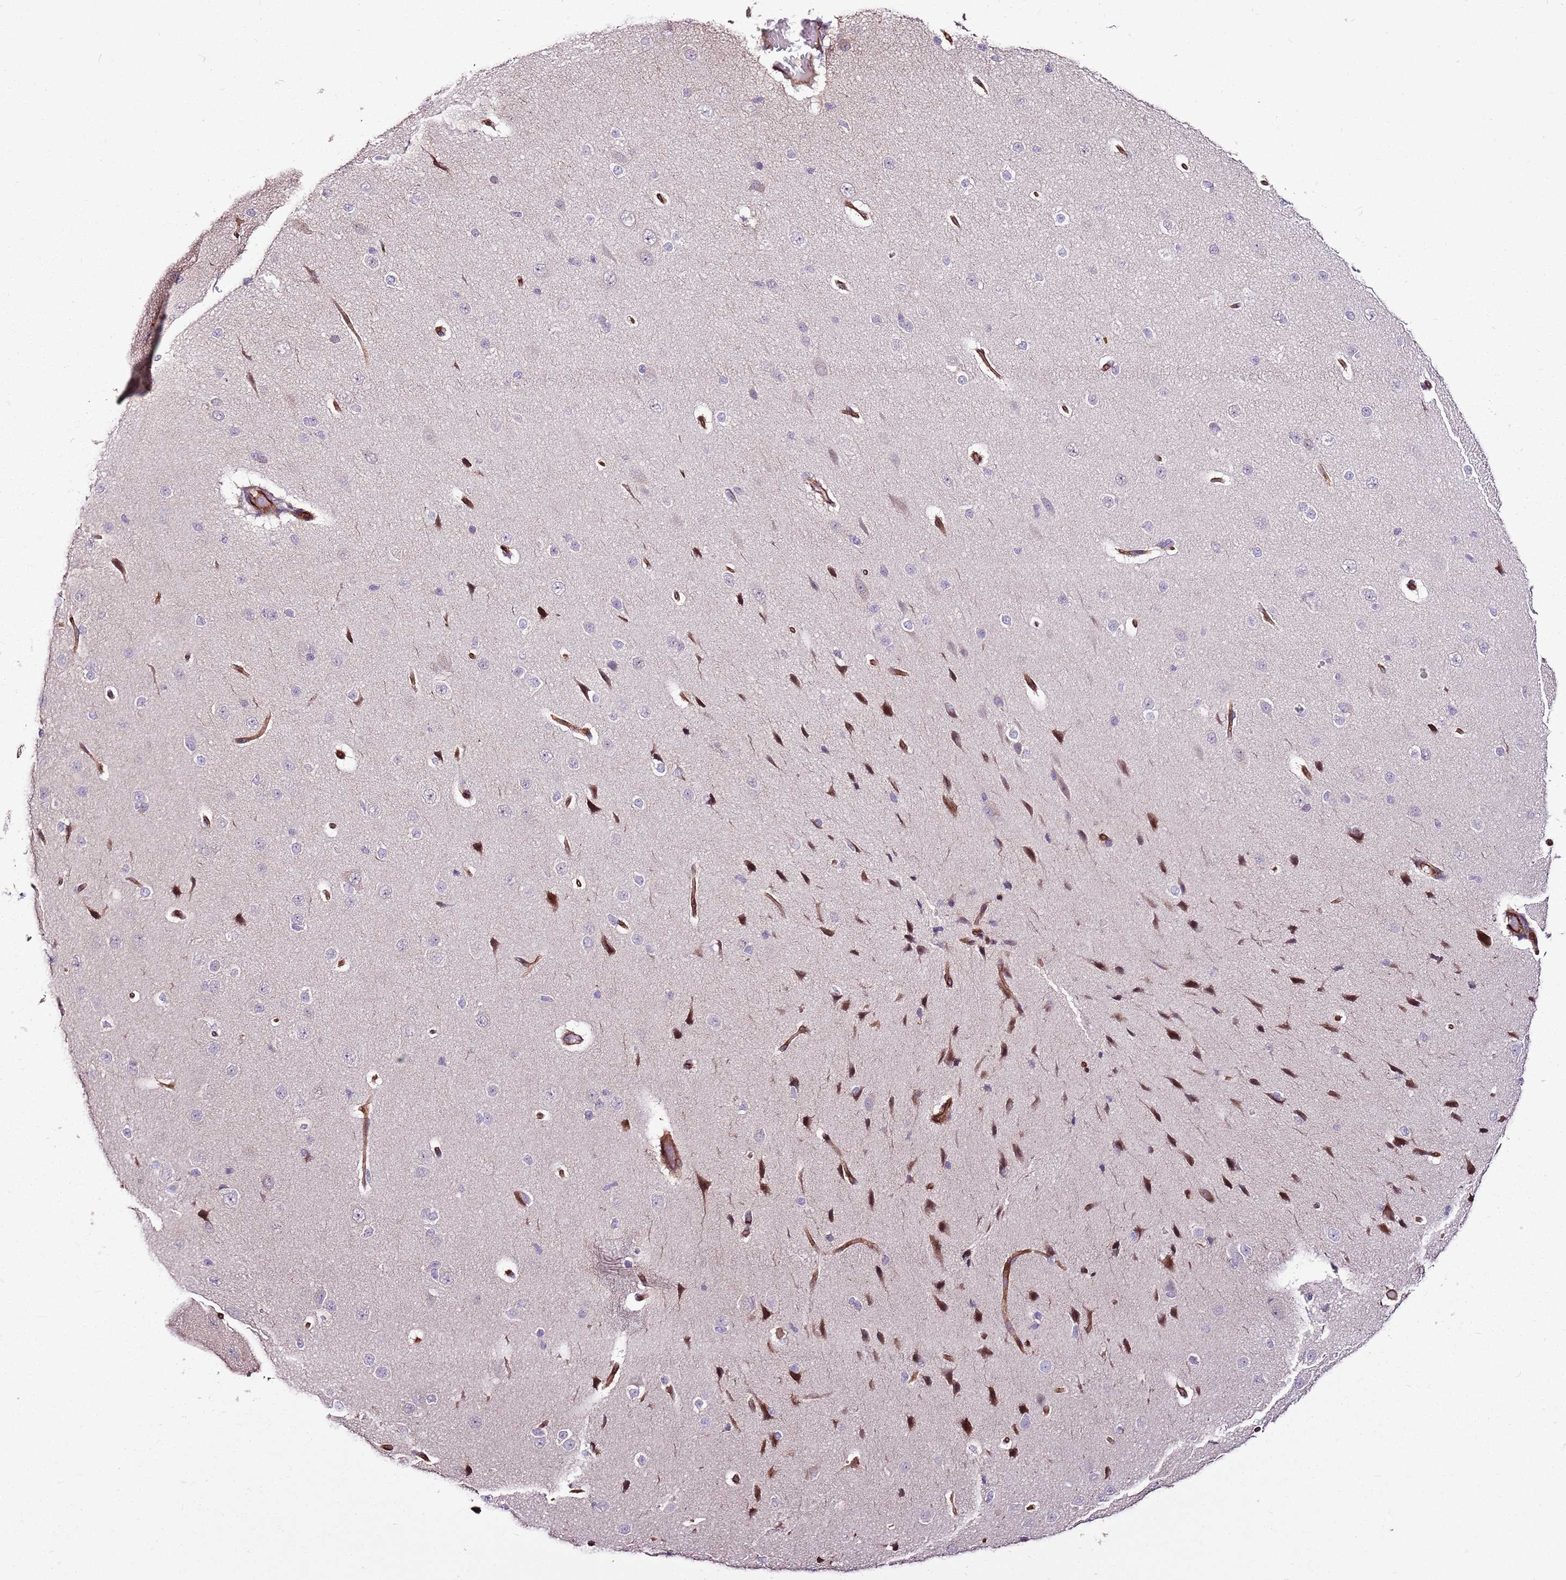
{"staining": {"intensity": "moderate", "quantity": ">75%", "location": "cytoplasmic/membranous"}, "tissue": "cerebral cortex", "cell_type": "Endothelial cells", "image_type": "normal", "snomed": [{"axis": "morphology", "description": "Normal tissue, NOS"}, {"axis": "morphology", "description": "Developmental malformation"}, {"axis": "topography", "description": "Cerebral cortex"}], "caption": "Brown immunohistochemical staining in benign cerebral cortex exhibits moderate cytoplasmic/membranous staining in approximately >75% of endothelial cells. (Brightfield microscopy of DAB IHC at high magnification).", "gene": "ZNF827", "patient": {"sex": "female", "age": 30}}